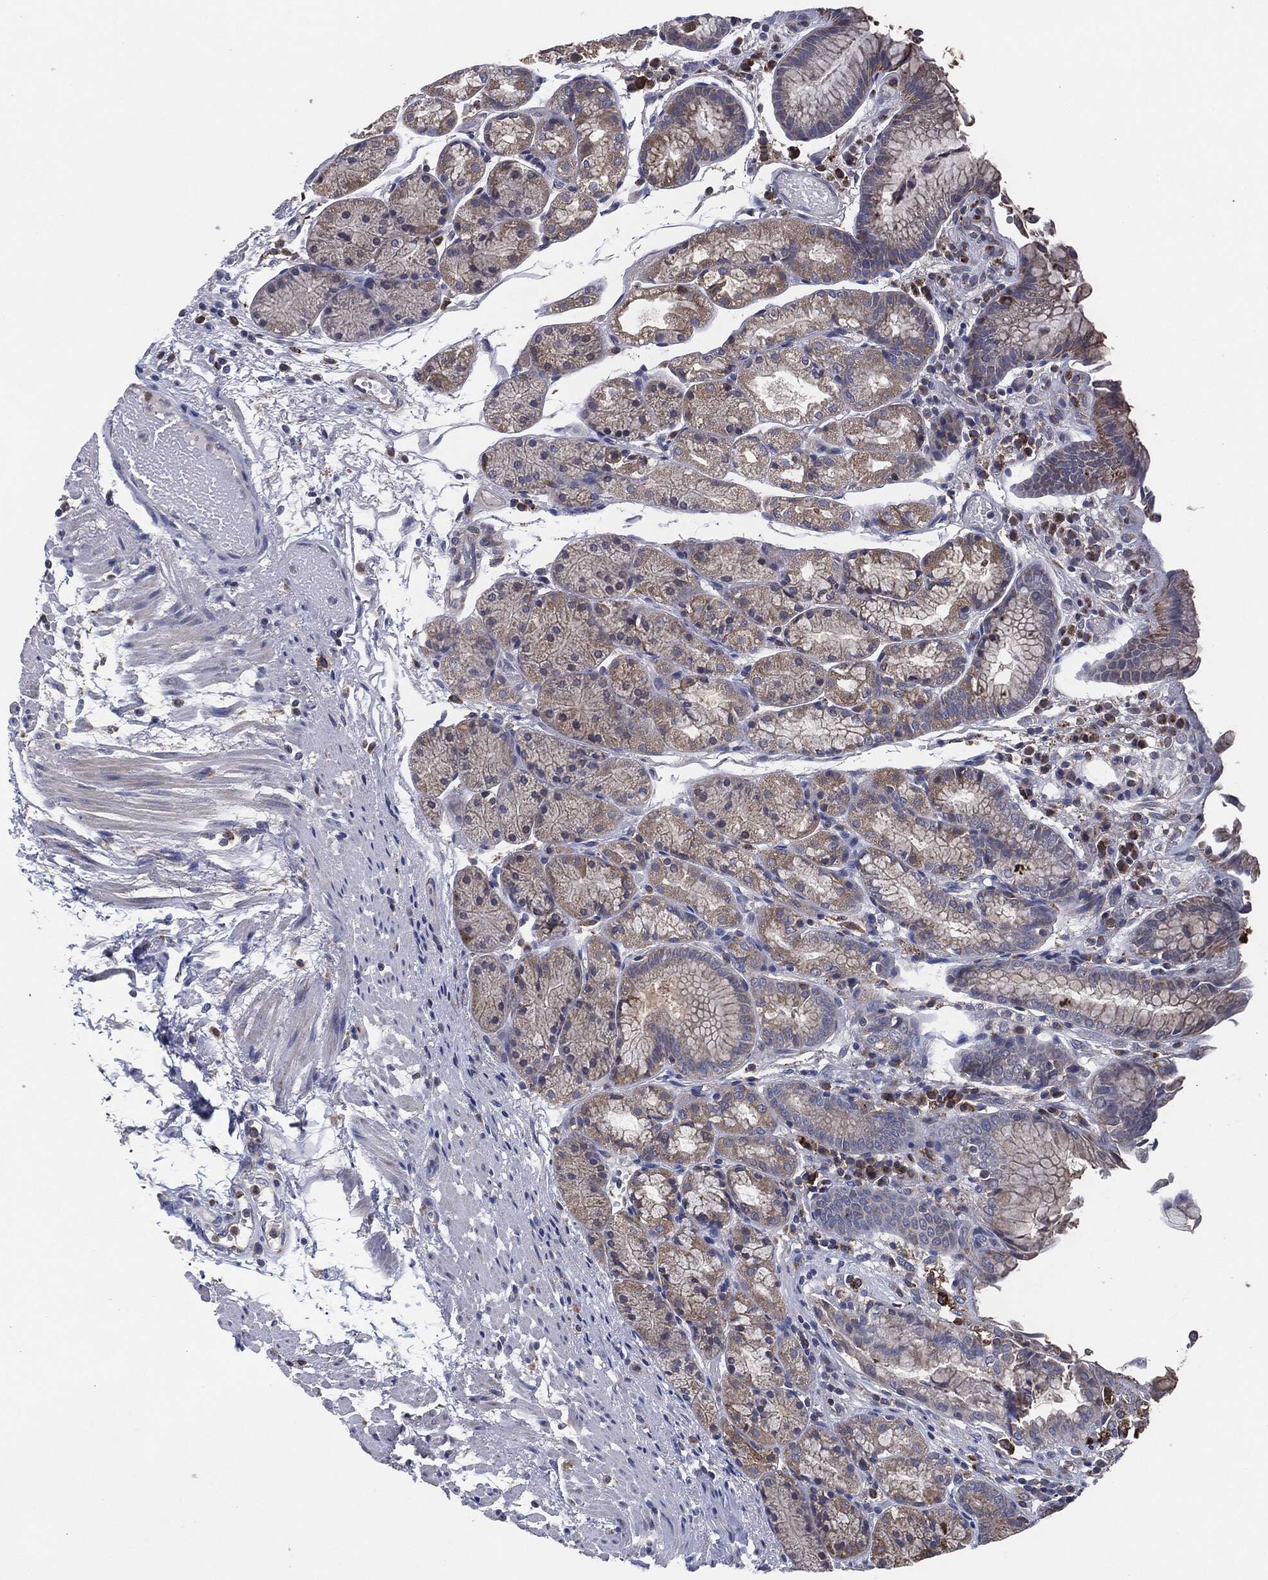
{"staining": {"intensity": "strong", "quantity": "25%-75%", "location": "cytoplasmic/membranous"}, "tissue": "stomach", "cell_type": "Glandular cells", "image_type": "normal", "snomed": [{"axis": "morphology", "description": "Normal tissue, NOS"}, {"axis": "topography", "description": "Stomach, upper"}], "caption": "The micrograph exhibits staining of unremarkable stomach, revealing strong cytoplasmic/membranous protein positivity (brown color) within glandular cells.", "gene": "TMEM11", "patient": {"sex": "male", "age": 72}}